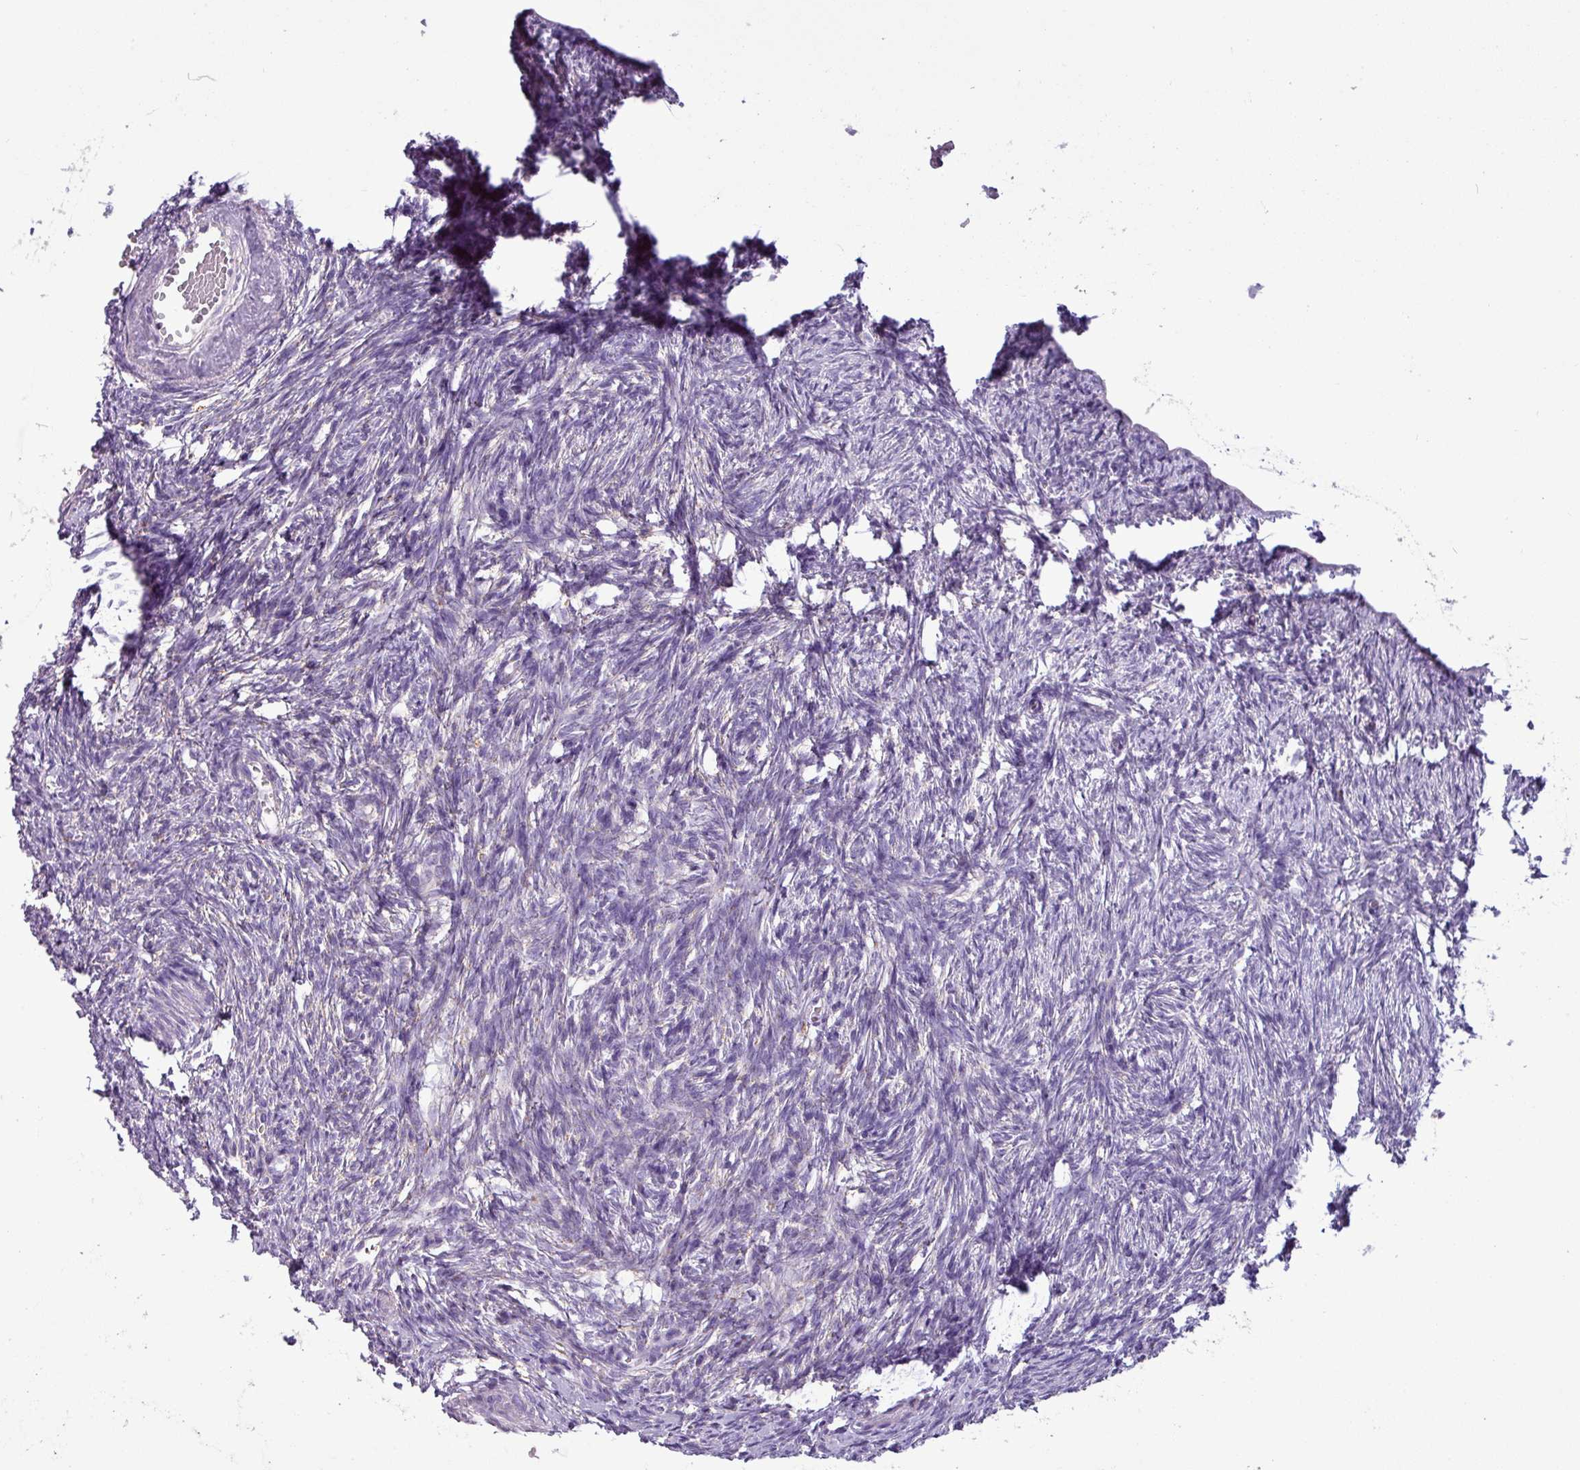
{"staining": {"intensity": "negative", "quantity": "none", "location": "none"}, "tissue": "ovary", "cell_type": "Follicle cells", "image_type": "normal", "snomed": [{"axis": "morphology", "description": "Normal tissue, NOS"}, {"axis": "topography", "description": "Ovary"}], "caption": "The histopathology image shows no significant expression in follicle cells of ovary. (DAB immunohistochemistry (IHC) with hematoxylin counter stain).", "gene": "ZNF667", "patient": {"sex": "female", "age": 51}}